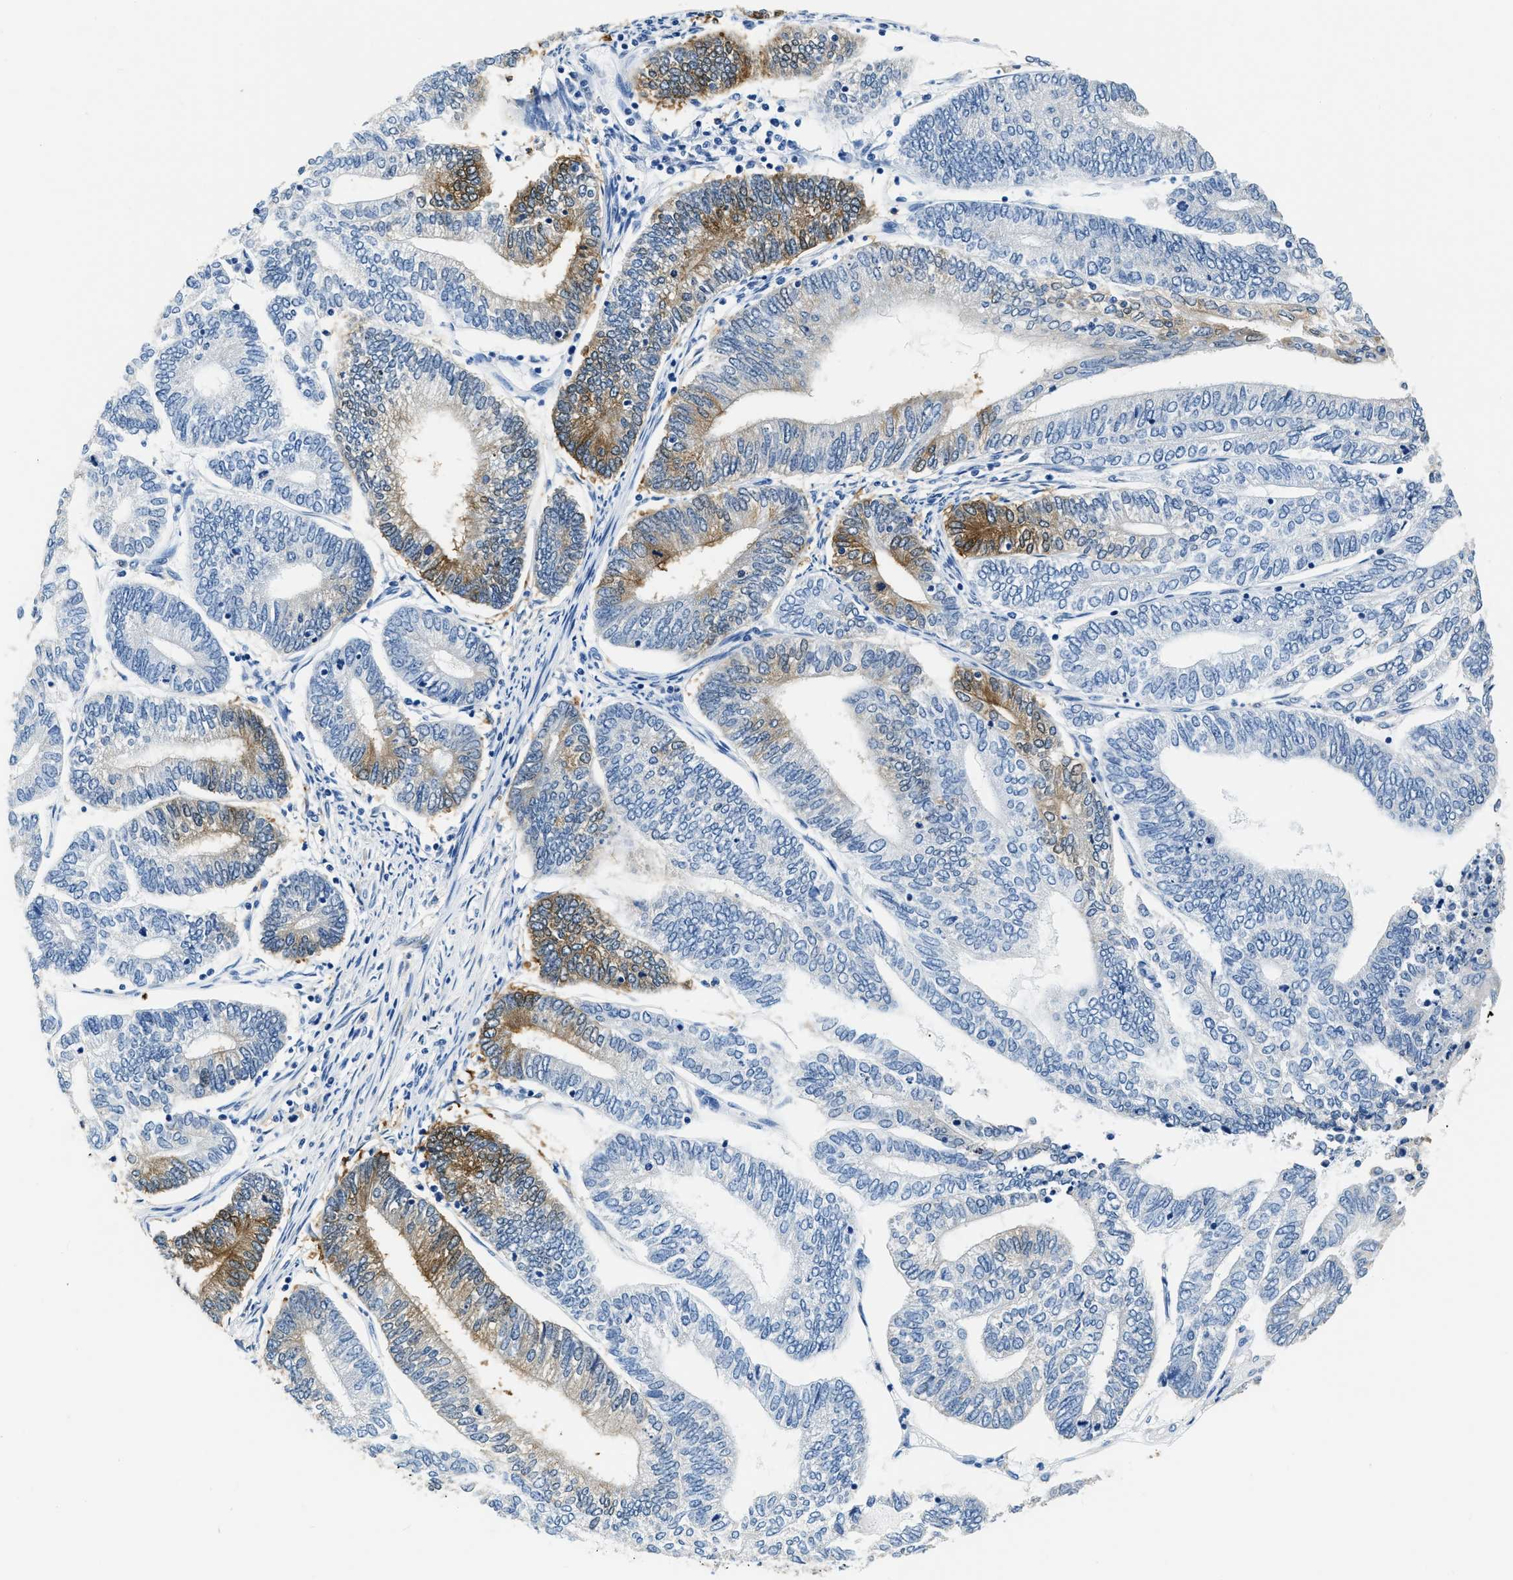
{"staining": {"intensity": "moderate", "quantity": "<25%", "location": "cytoplasmic/membranous"}, "tissue": "endometrial cancer", "cell_type": "Tumor cells", "image_type": "cancer", "snomed": [{"axis": "morphology", "description": "Adenocarcinoma, NOS"}, {"axis": "topography", "description": "Uterus"}, {"axis": "topography", "description": "Endometrium"}], "caption": "Immunohistochemistry (IHC) staining of adenocarcinoma (endometrial), which displays low levels of moderate cytoplasmic/membranous positivity in about <25% of tumor cells indicating moderate cytoplasmic/membranous protein positivity. The staining was performed using DAB (3,3'-diaminobenzidine) (brown) for protein detection and nuclei were counterstained in hematoxylin (blue).", "gene": "ZDHHC13", "patient": {"sex": "female", "age": 70}}